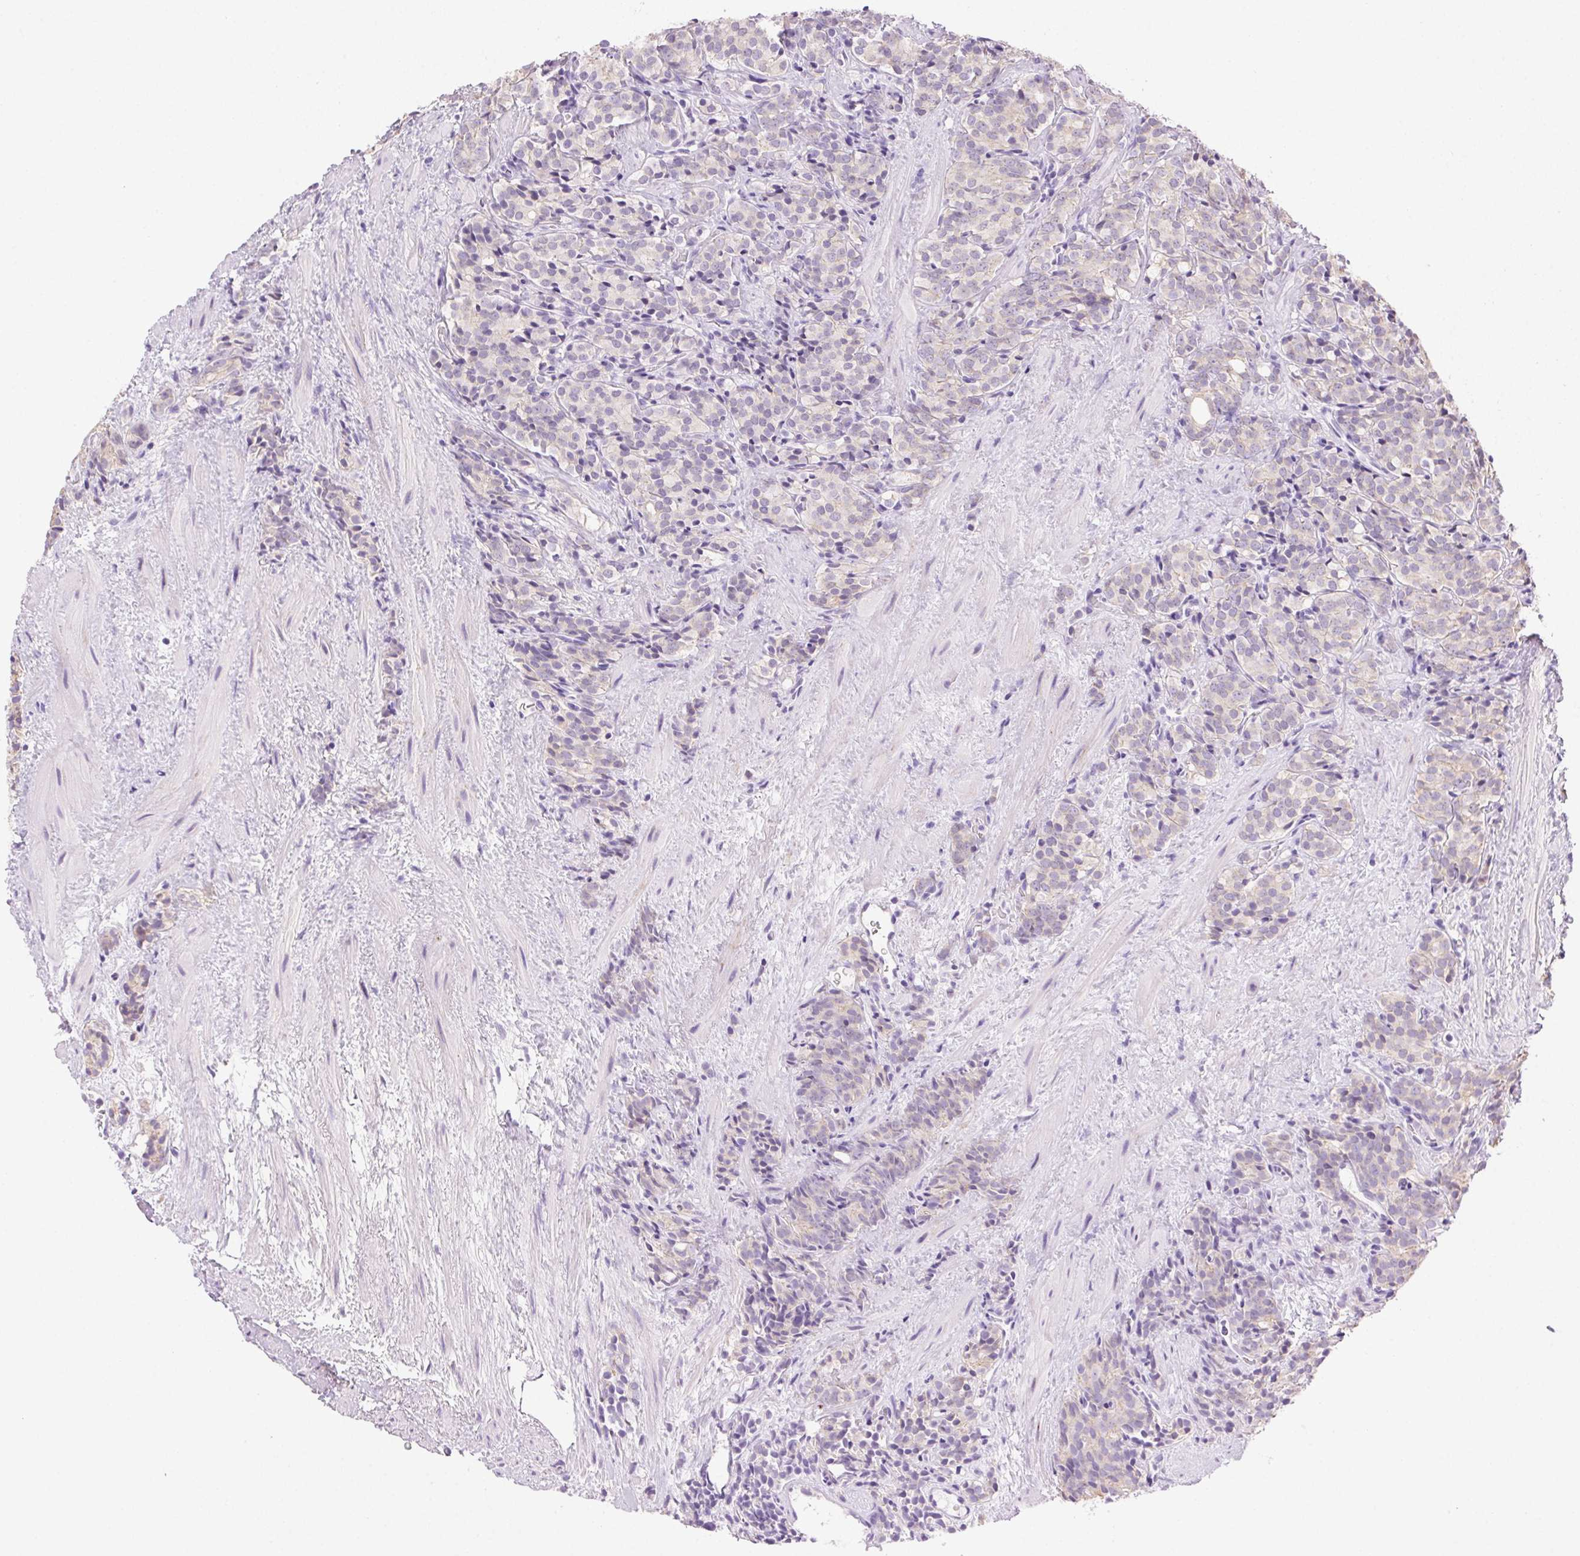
{"staining": {"intensity": "negative", "quantity": "none", "location": "none"}, "tissue": "prostate cancer", "cell_type": "Tumor cells", "image_type": "cancer", "snomed": [{"axis": "morphology", "description": "Adenocarcinoma, High grade"}, {"axis": "topography", "description": "Prostate"}], "caption": "Tumor cells show no significant protein expression in prostate cancer.", "gene": "CLDN10", "patient": {"sex": "male", "age": 84}}